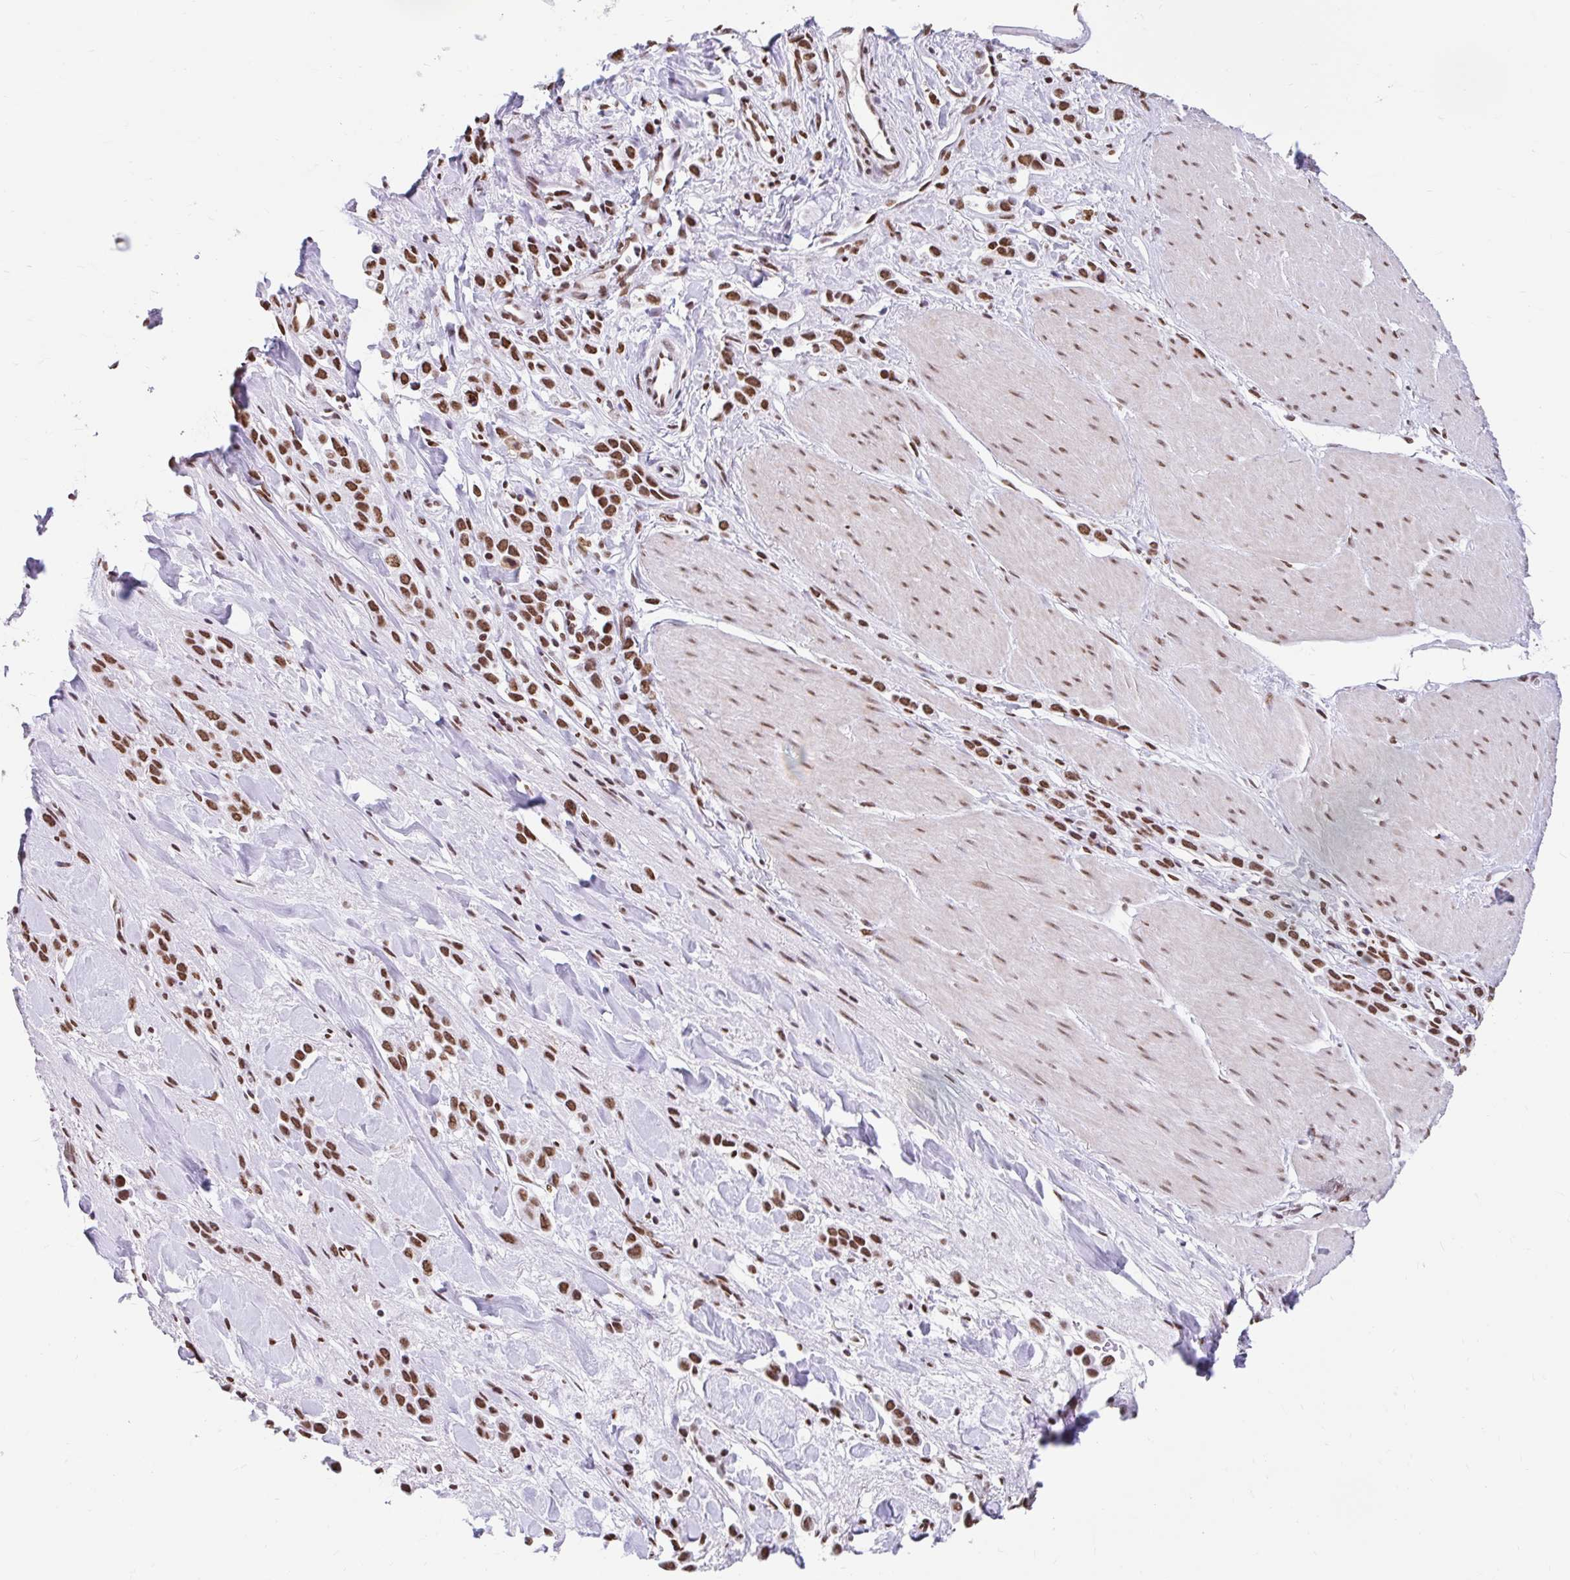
{"staining": {"intensity": "strong", "quantity": ">75%", "location": "nuclear"}, "tissue": "stomach cancer", "cell_type": "Tumor cells", "image_type": "cancer", "snomed": [{"axis": "morphology", "description": "Adenocarcinoma, NOS"}, {"axis": "topography", "description": "Stomach"}], "caption": "Stomach adenocarcinoma stained for a protein demonstrates strong nuclear positivity in tumor cells. Nuclei are stained in blue.", "gene": "KHDRBS1", "patient": {"sex": "male", "age": 47}}